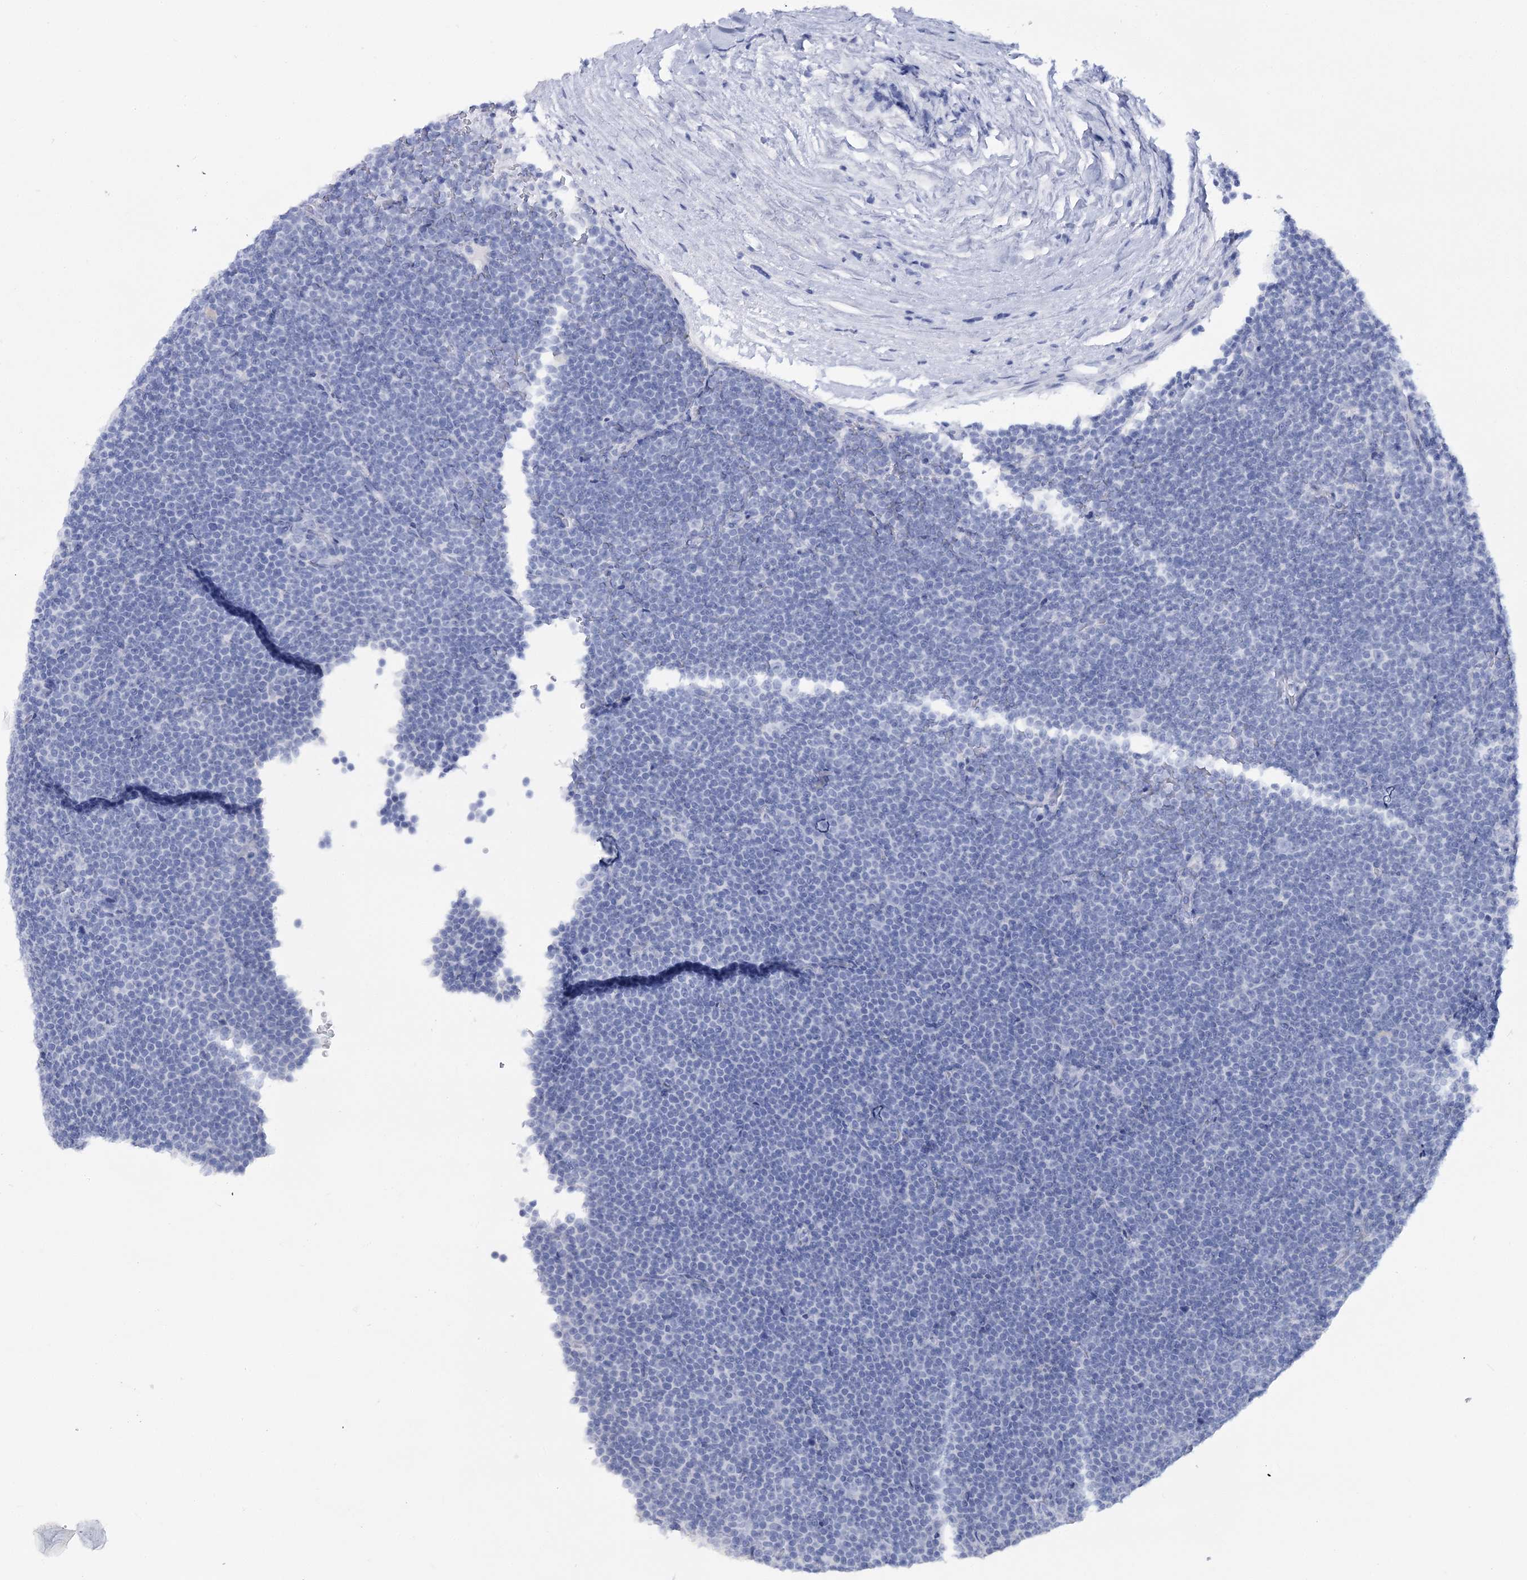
{"staining": {"intensity": "negative", "quantity": "none", "location": "none"}, "tissue": "lymphoma", "cell_type": "Tumor cells", "image_type": "cancer", "snomed": [{"axis": "morphology", "description": "Malignant lymphoma, non-Hodgkin's type, Low grade"}, {"axis": "topography", "description": "Lymph node"}], "caption": "Tumor cells are negative for protein expression in human lymphoma.", "gene": "RNF186", "patient": {"sex": "female", "age": 67}}